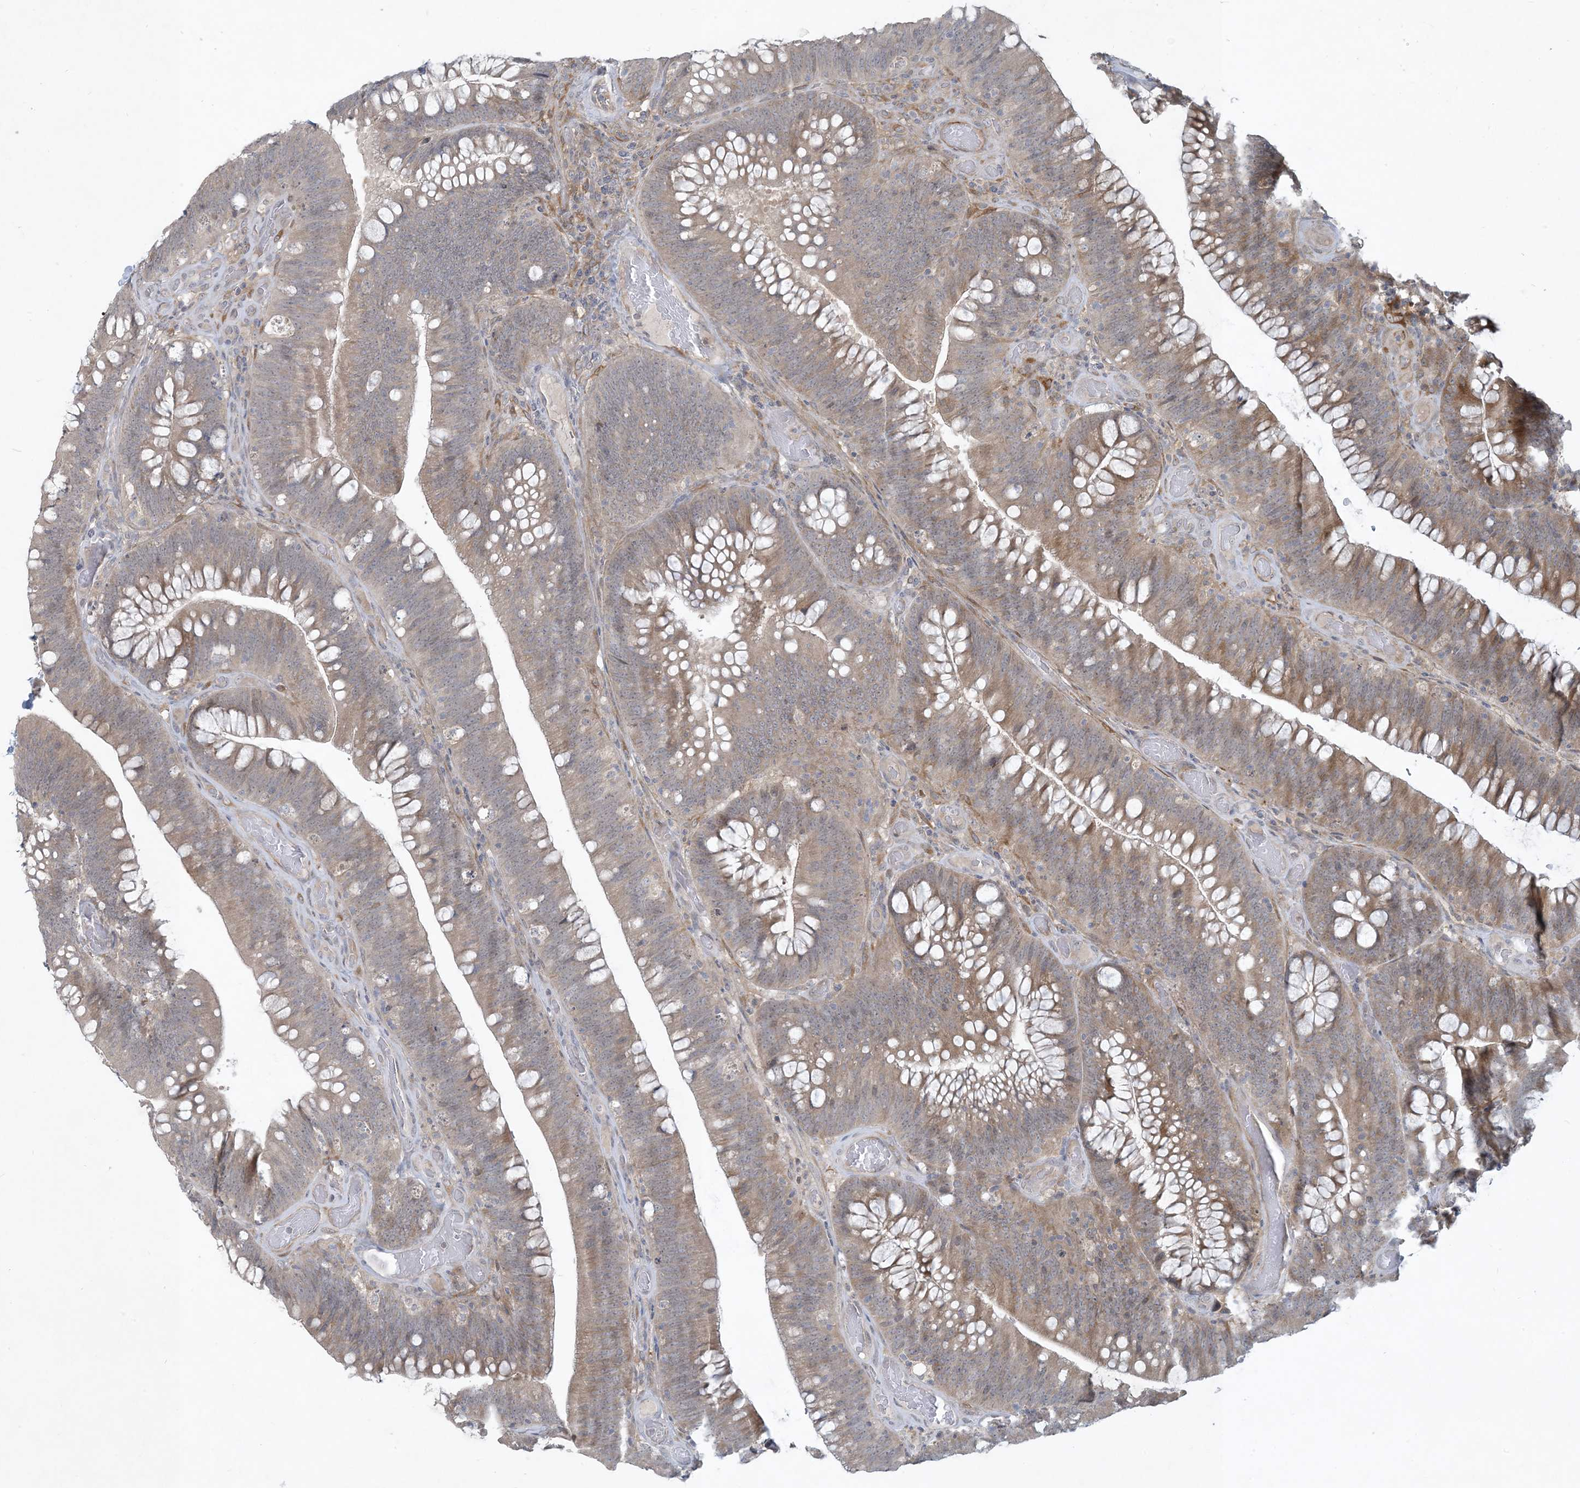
{"staining": {"intensity": "weak", "quantity": "25%-75%", "location": "cytoplasmic/membranous"}, "tissue": "colorectal cancer", "cell_type": "Tumor cells", "image_type": "cancer", "snomed": [{"axis": "morphology", "description": "Normal tissue, NOS"}, {"axis": "topography", "description": "Colon"}], "caption": "This is a photomicrograph of immunohistochemistry (IHC) staining of colorectal cancer, which shows weak expression in the cytoplasmic/membranous of tumor cells.", "gene": "CDS1", "patient": {"sex": "female", "age": 82}}